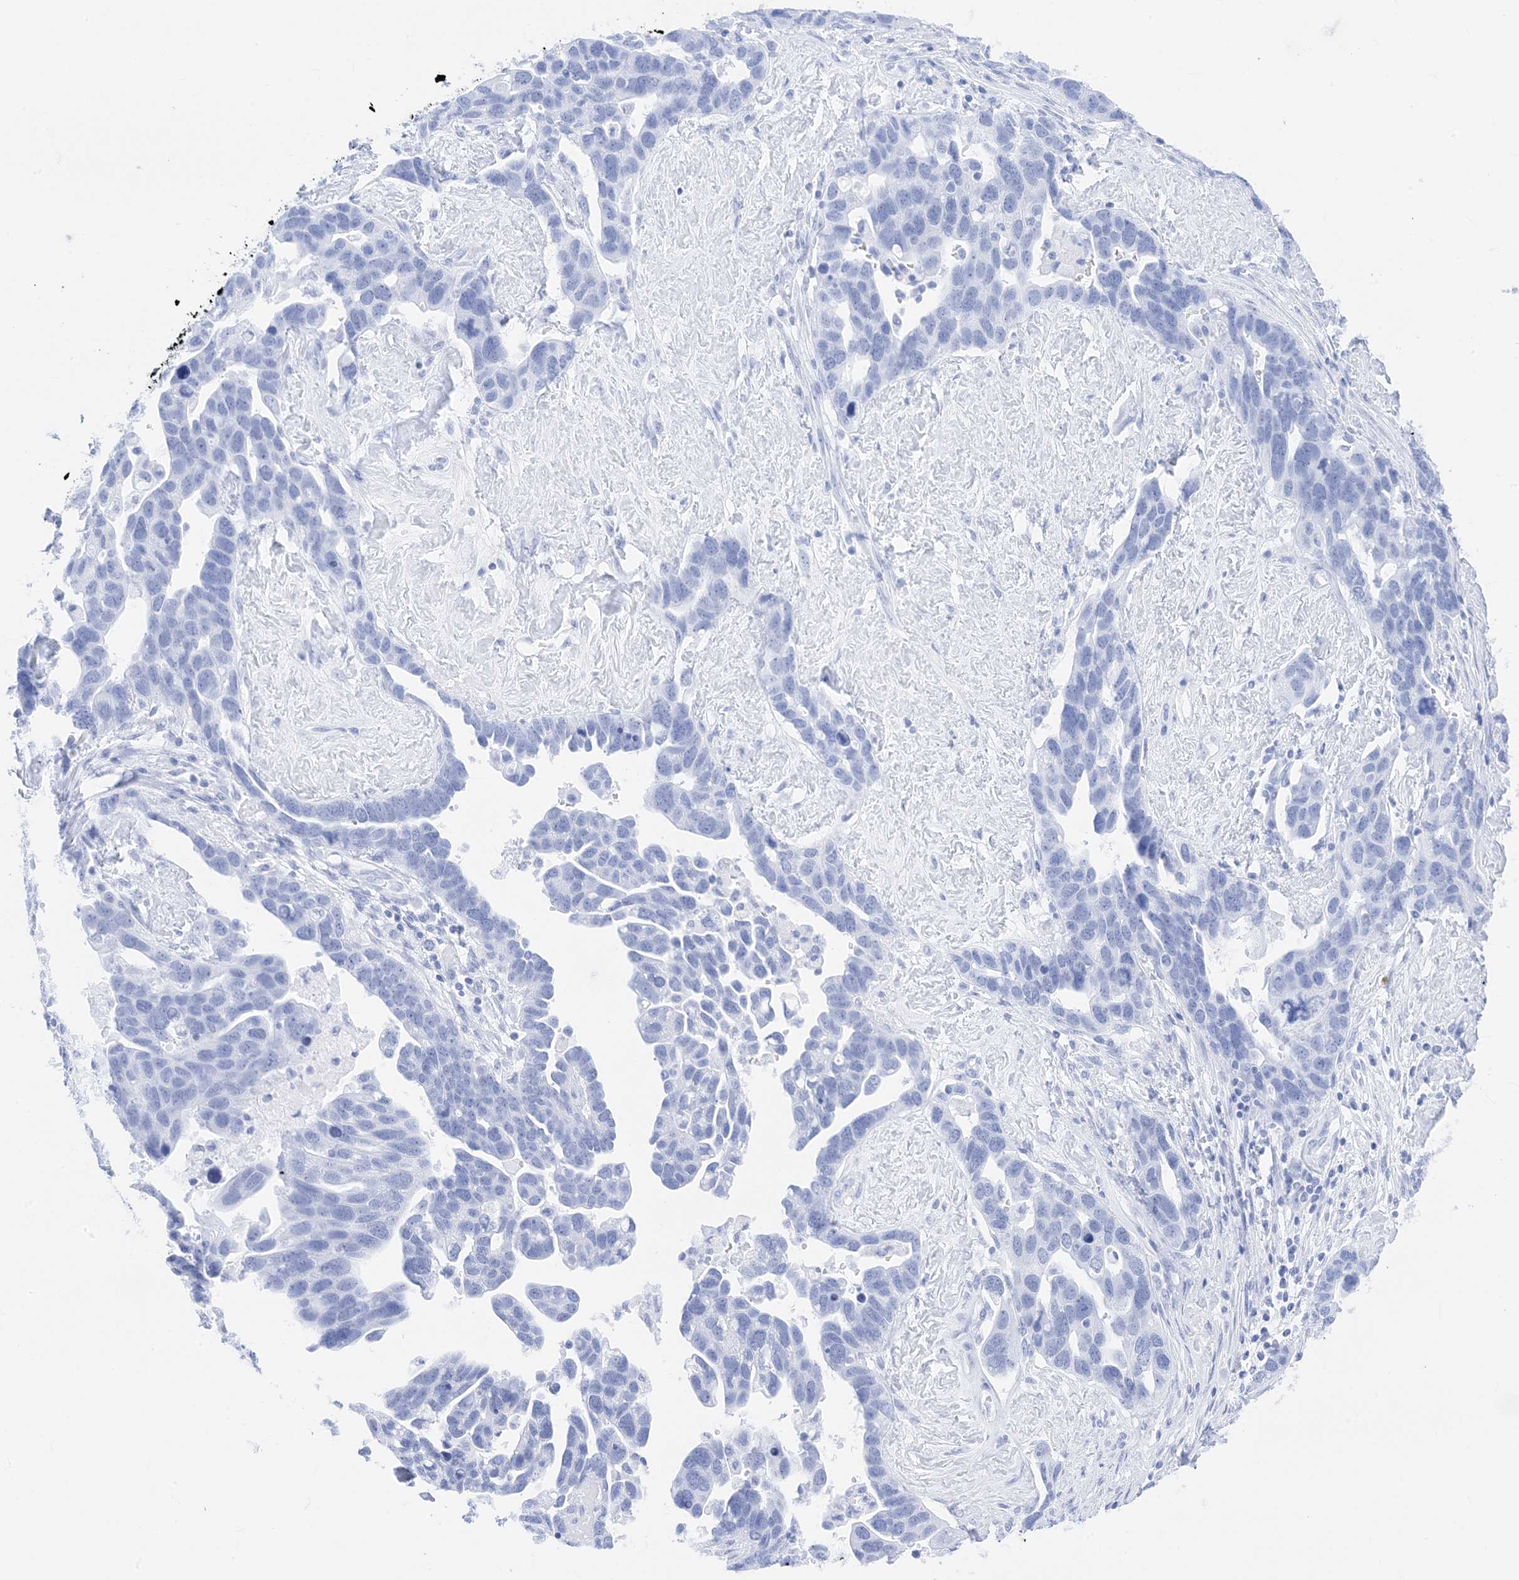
{"staining": {"intensity": "negative", "quantity": "none", "location": "none"}, "tissue": "ovarian cancer", "cell_type": "Tumor cells", "image_type": "cancer", "snomed": [{"axis": "morphology", "description": "Cystadenocarcinoma, serous, NOS"}, {"axis": "topography", "description": "Ovary"}], "caption": "An immunohistochemistry histopathology image of ovarian cancer (serous cystadenocarcinoma) is shown. There is no staining in tumor cells of ovarian cancer (serous cystadenocarcinoma). (Brightfield microscopy of DAB (3,3'-diaminobenzidine) immunohistochemistry at high magnification).", "gene": "MUC17", "patient": {"sex": "female", "age": 54}}